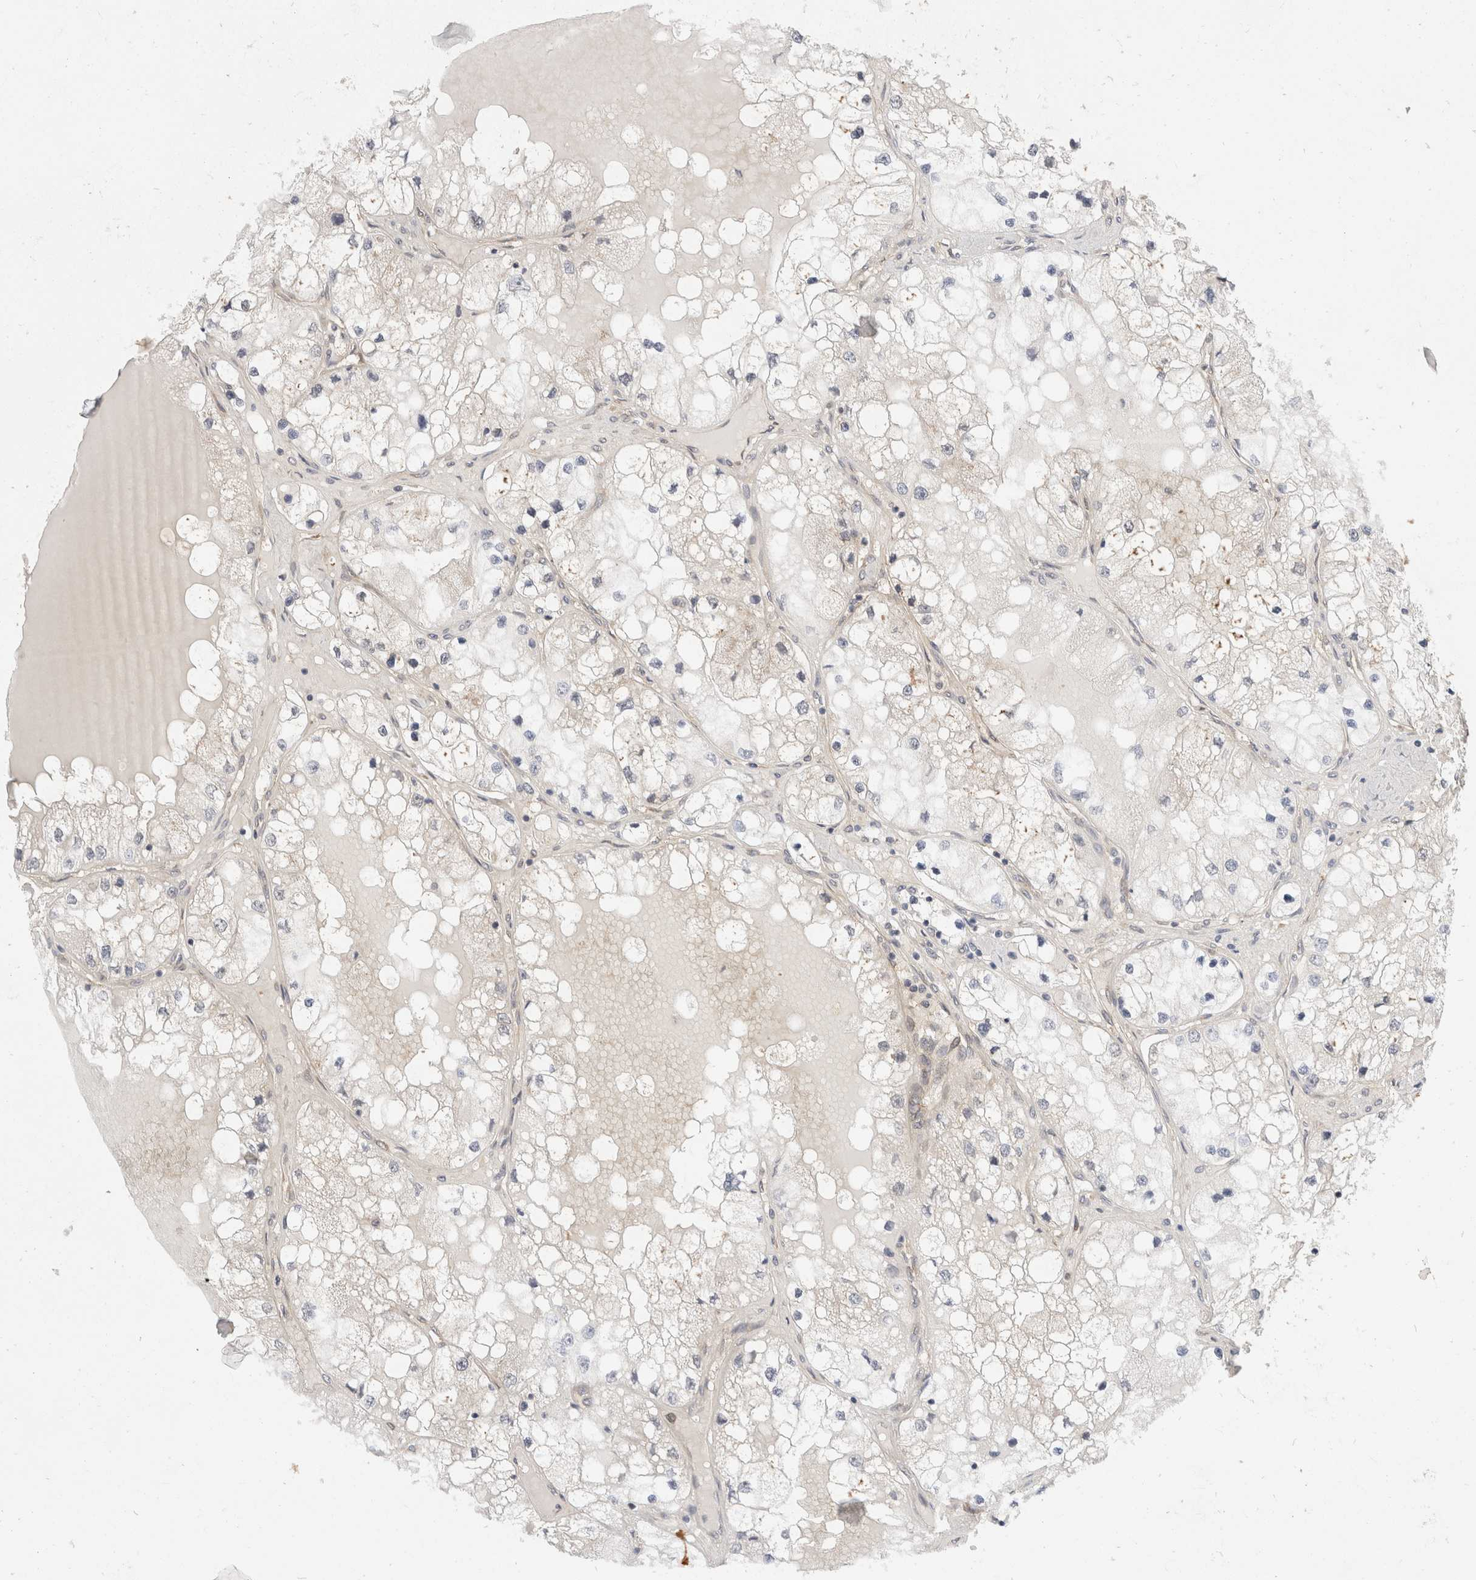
{"staining": {"intensity": "negative", "quantity": "none", "location": "none"}, "tissue": "renal cancer", "cell_type": "Tumor cells", "image_type": "cancer", "snomed": [{"axis": "morphology", "description": "Adenocarcinoma, NOS"}, {"axis": "topography", "description": "Kidney"}], "caption": "Tumor cells show no significant positivity in renal adenocarcinoma. (DAB (3,3'-diaminobenzidine) IHC with hematoxylin counter stain).", "gene": "EIF4G3", "patient": {"sex": "male", "age": 68}}